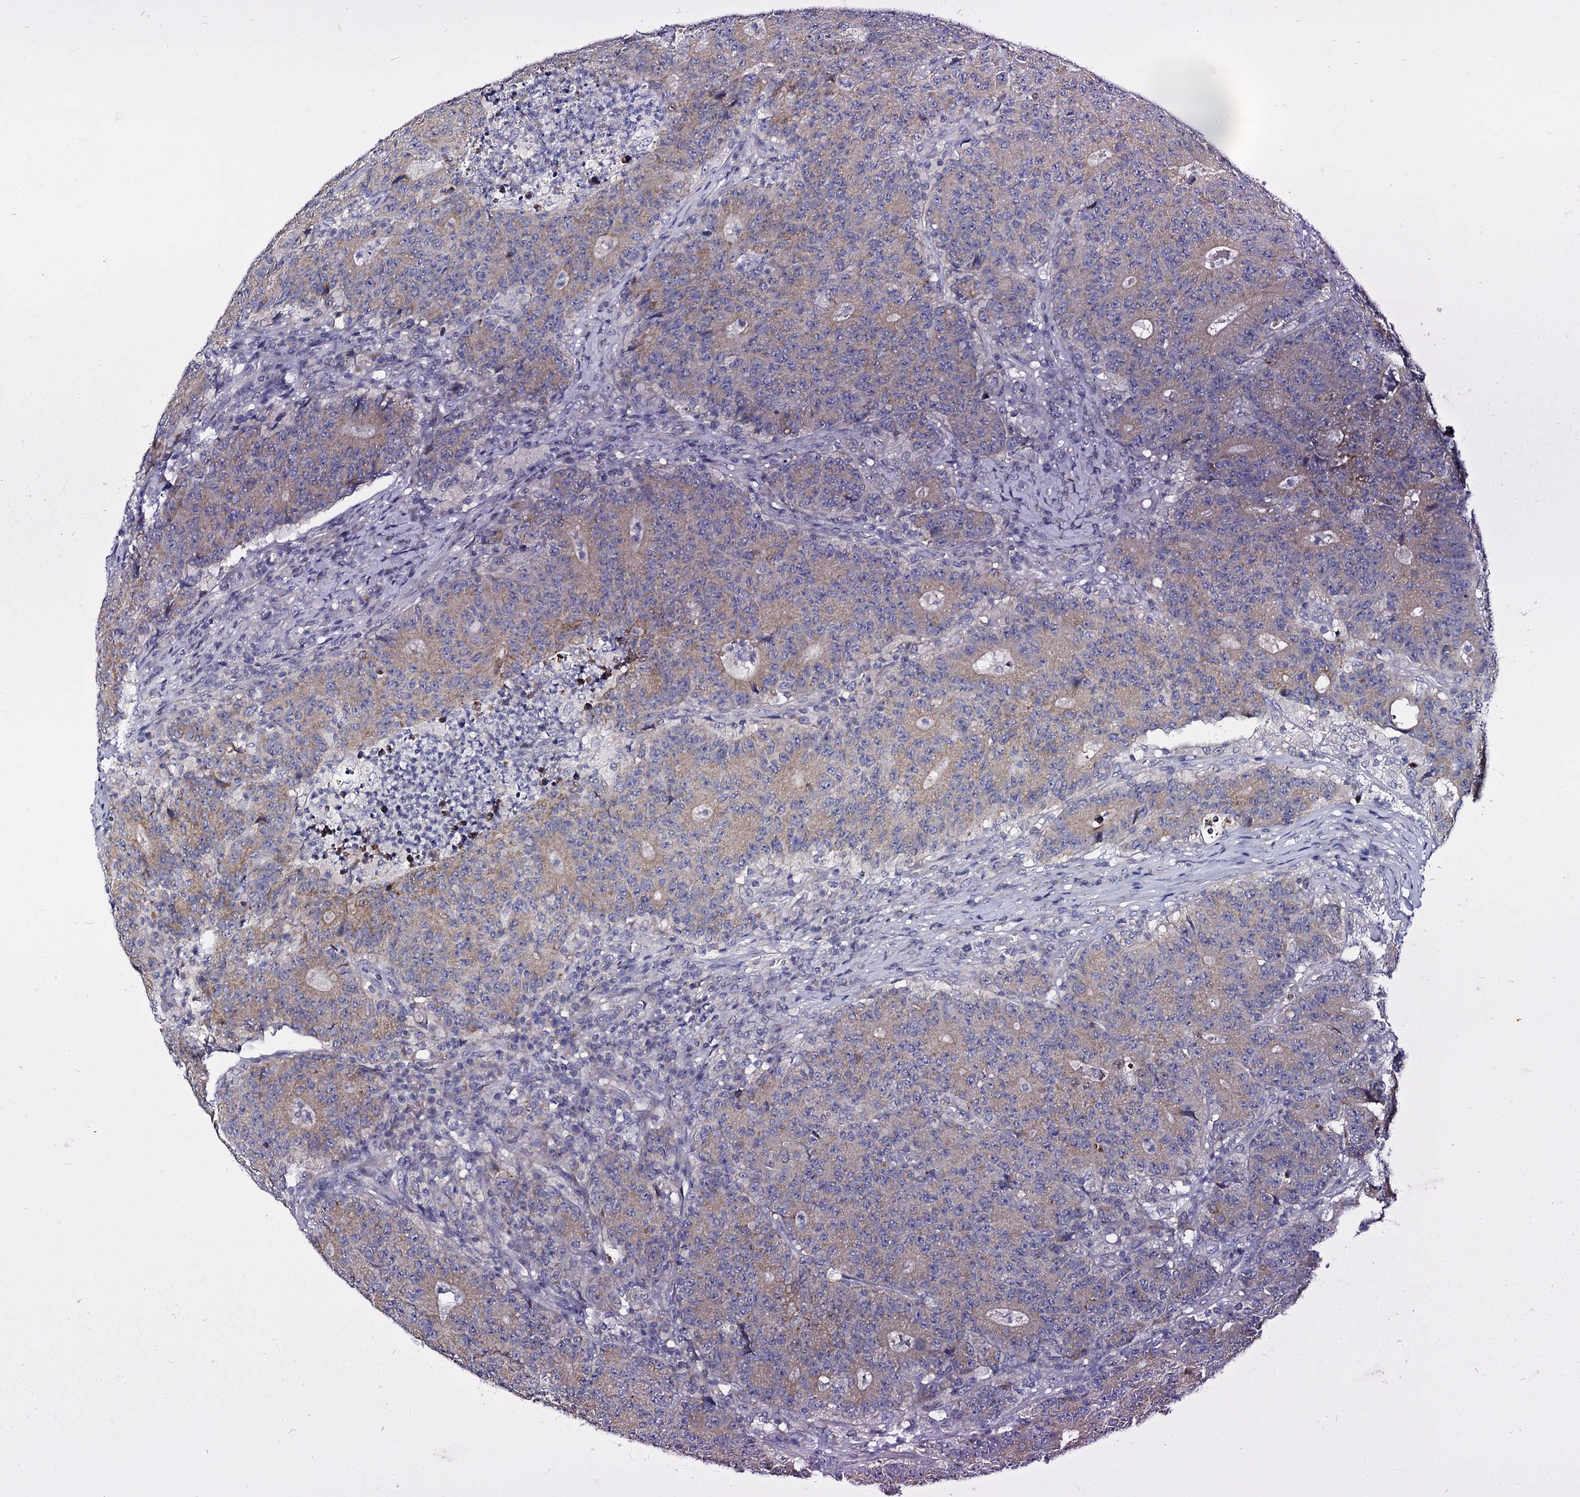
{"staining": {"intensity": "weak", "quantity": "25%-75%", "location": "cytoplasmic/membranous"}, "tissue": "colorectal cancer", "cell_type": "Tumor cells", "image_type": "cancer", "snomed": [{"axis": "morphology", "description": "Adenocarcinoma, NOS"}, {"axis": "topography", "description": "Colon"}], "caption": "This photomicrograph demonstrates immunohistochemistry staining of human adenocarcinoma (colorectal), with low weak cytoplasmic/membranous positivity in approximately 25%-75% of tumor cells.", "gene": "PANX2", "patient": {"sex": "female", "age": 75}}